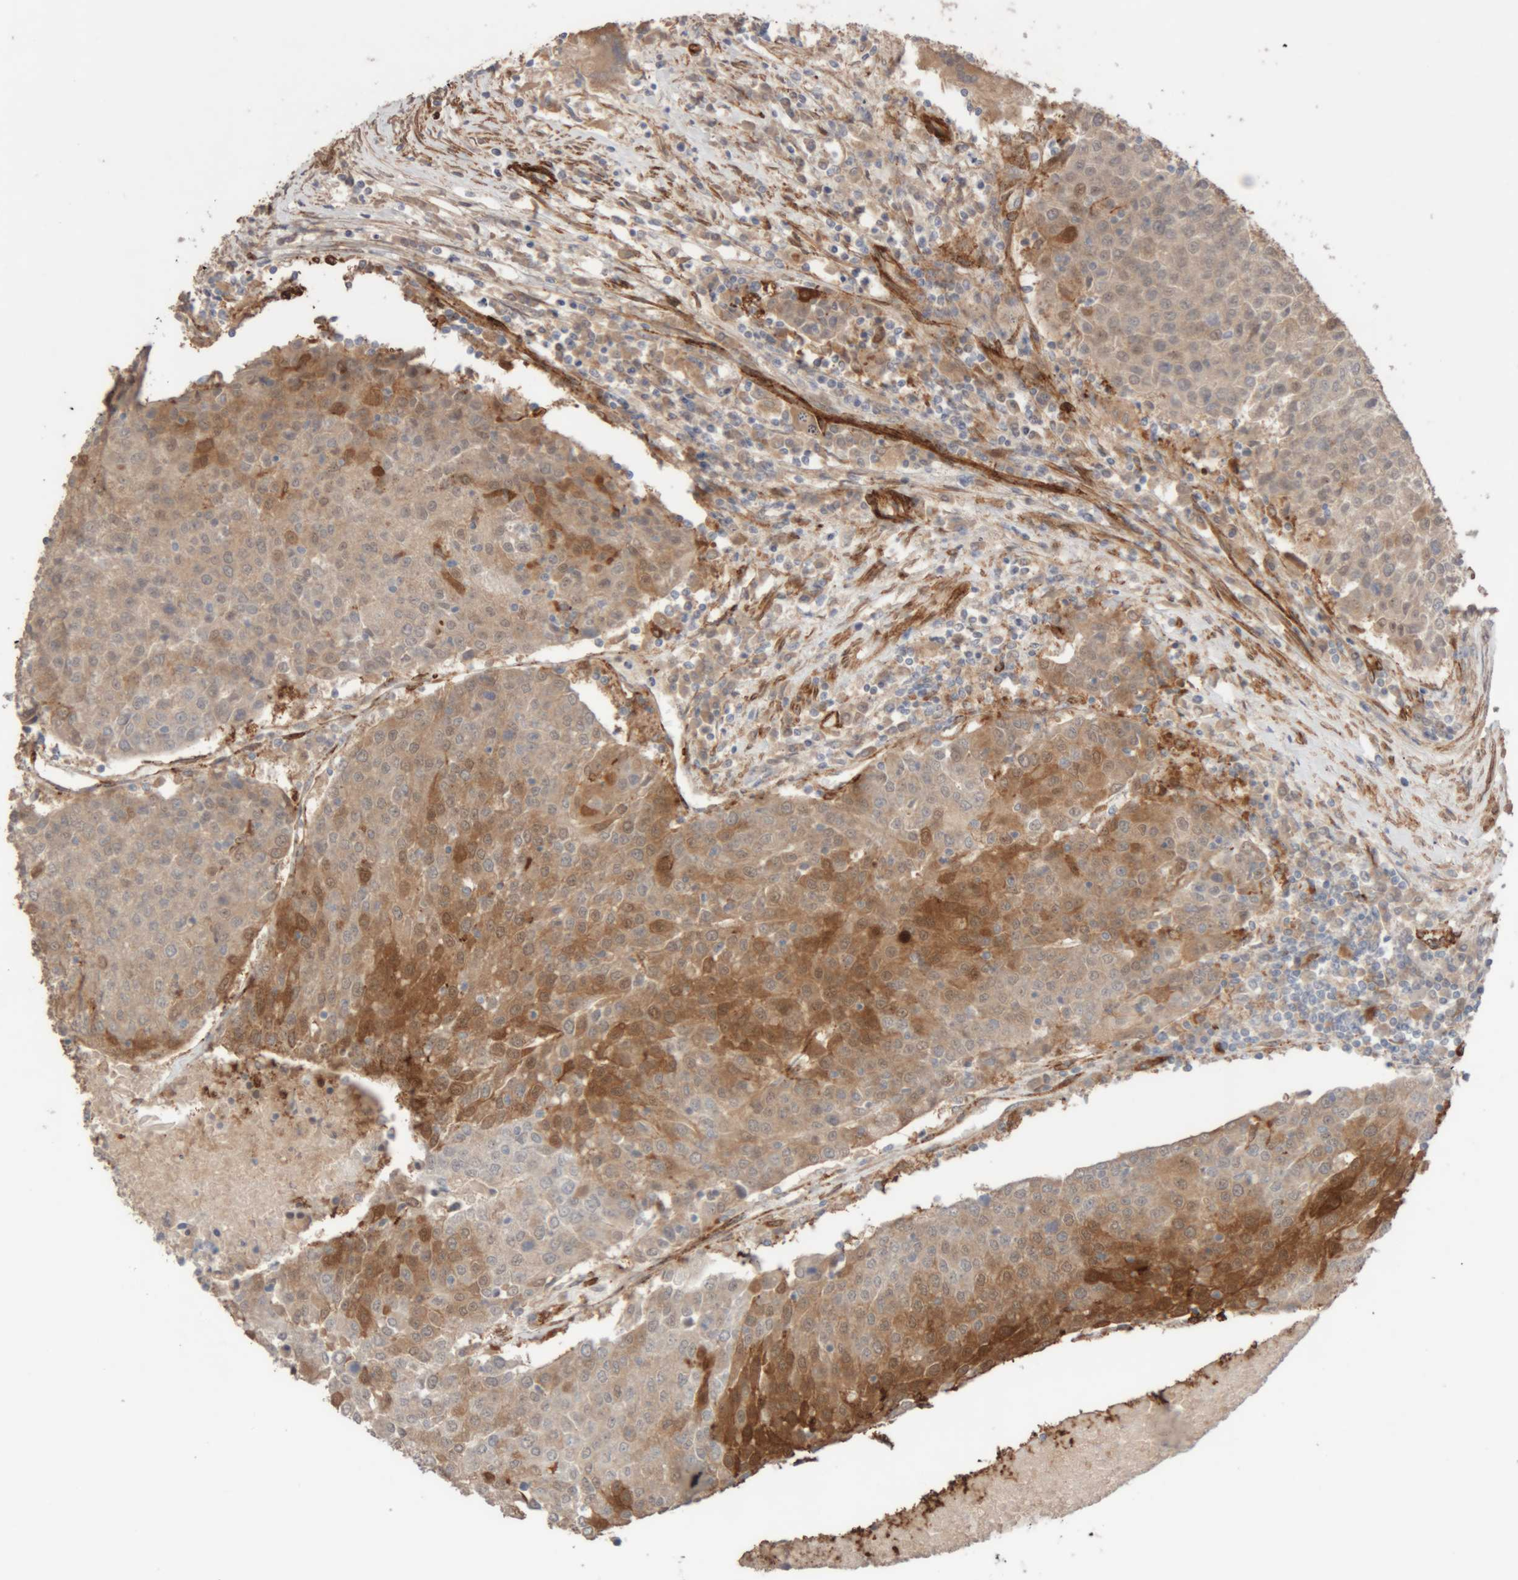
{"staining": {"intensity": "moderate", "quantity": "25%-75%", "location": "cytoplasmic/membranous"}, "tissue": "urothelial cancer", "cell_type": "Tumor cells", "image_type": "cancer", "snomed": [{"axis": "morphology", "description": "Urothelial carcinoma, High grade"}, {"axis": "topography", "description": "Urinary bladder"}], "caption": "Immunohistochemical staining of urothelial cancer demonstrates moderate cytoplasmic/membranous protein expression in about 25%-75% of tumor cells. (DAB IHC, brown staining for protein, blue staining for nuclei).", "gene": "RAB32", "patient": {"sex": "female", "age": 85}}